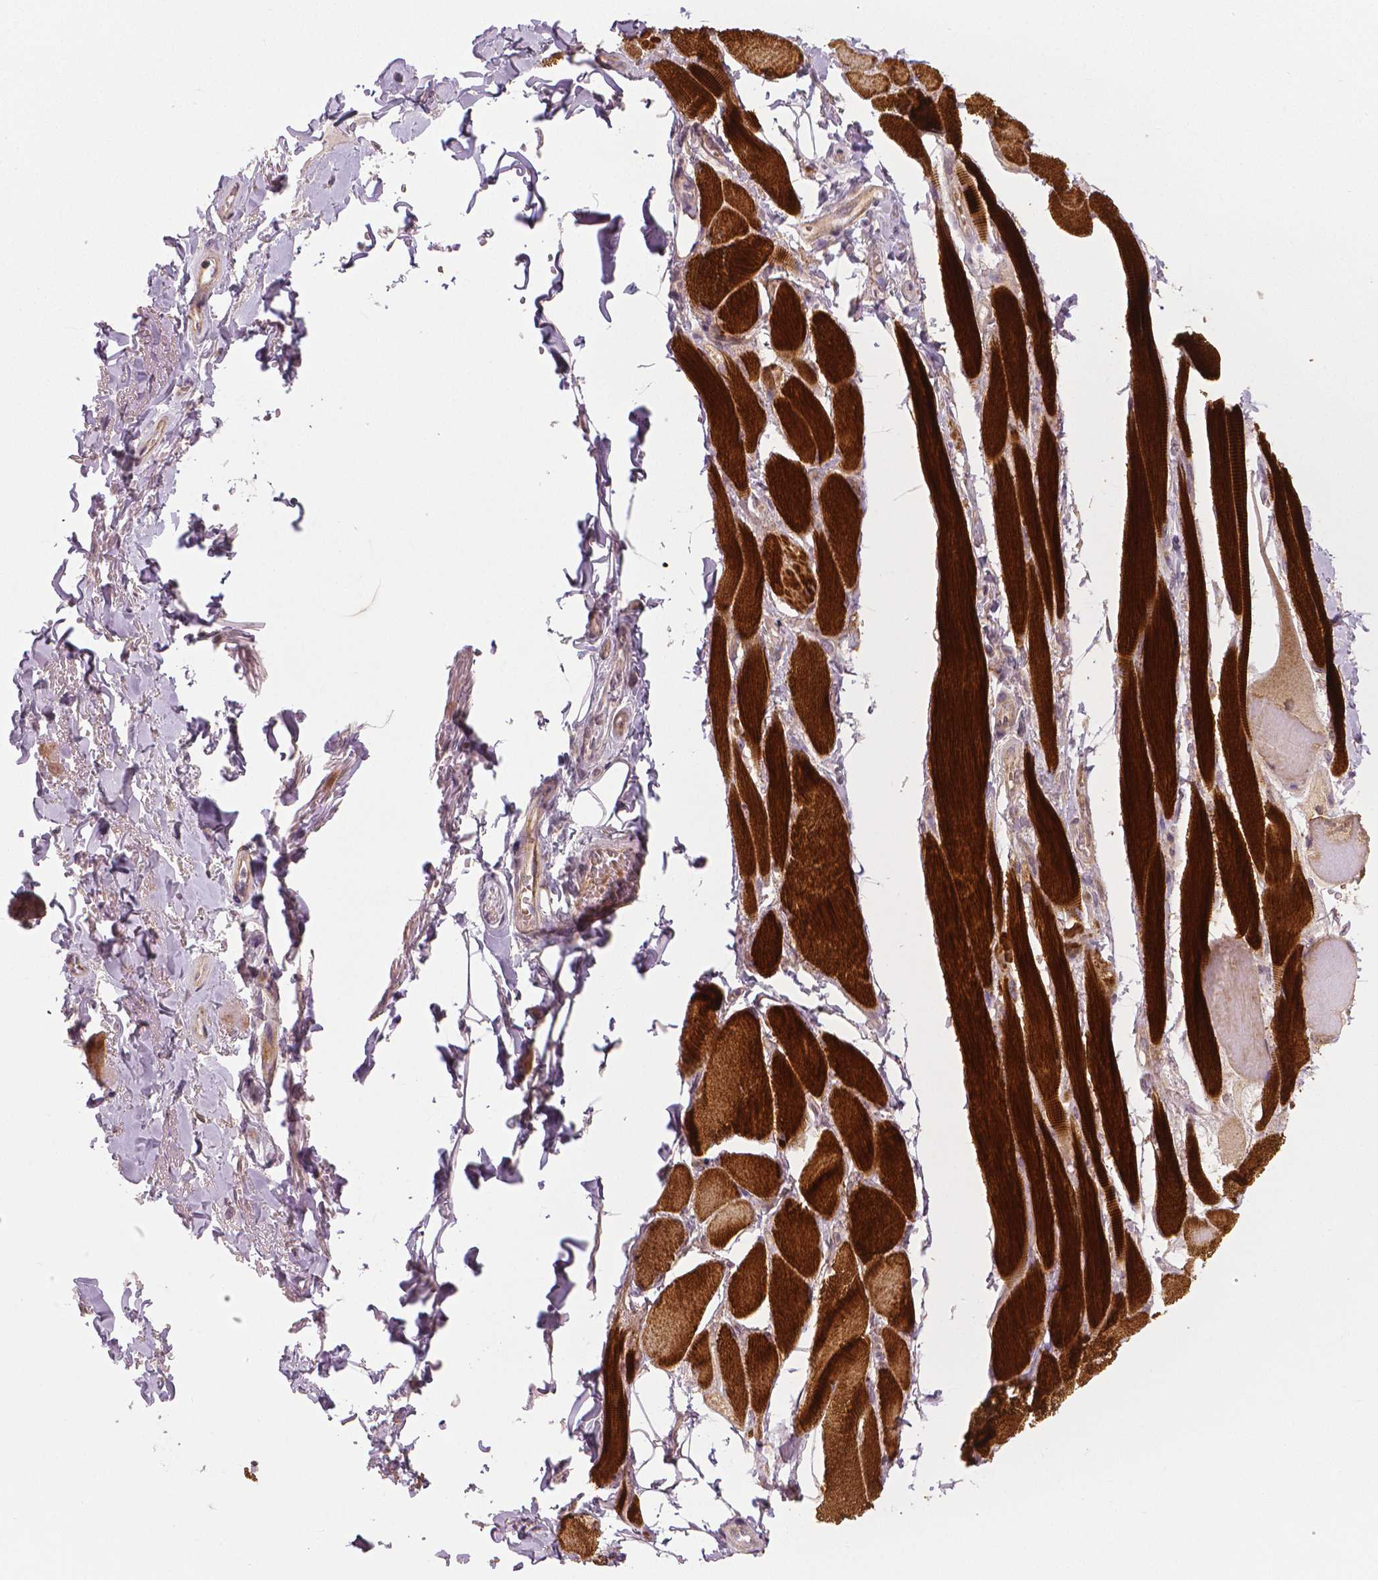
{"staining": {"intensity": "strong", "quantity": ">75%", "location": "cytoplasmic/membranous"}, "tissue": "skeletal muscle", "cell_type": "Myocytes", "image_type": "normal", "snomed": [{"axis": "morphology", "description": "Normal tissue, NOS"}, {"axis": "topography", "description": "Skeletal muscle"}, {"axis": "topography", "description": "Anal"}, {"axis": "topography", "description": "Peripheral nerve tissue"}], "caption": "This is a photomicrograph of IHC staining of normal skeletal muscle, which shows strong staining in the cytoplasmic/membranous of myocytes.", "gene": "FLT1", "patient": {"sex": "male", "age": 53}}